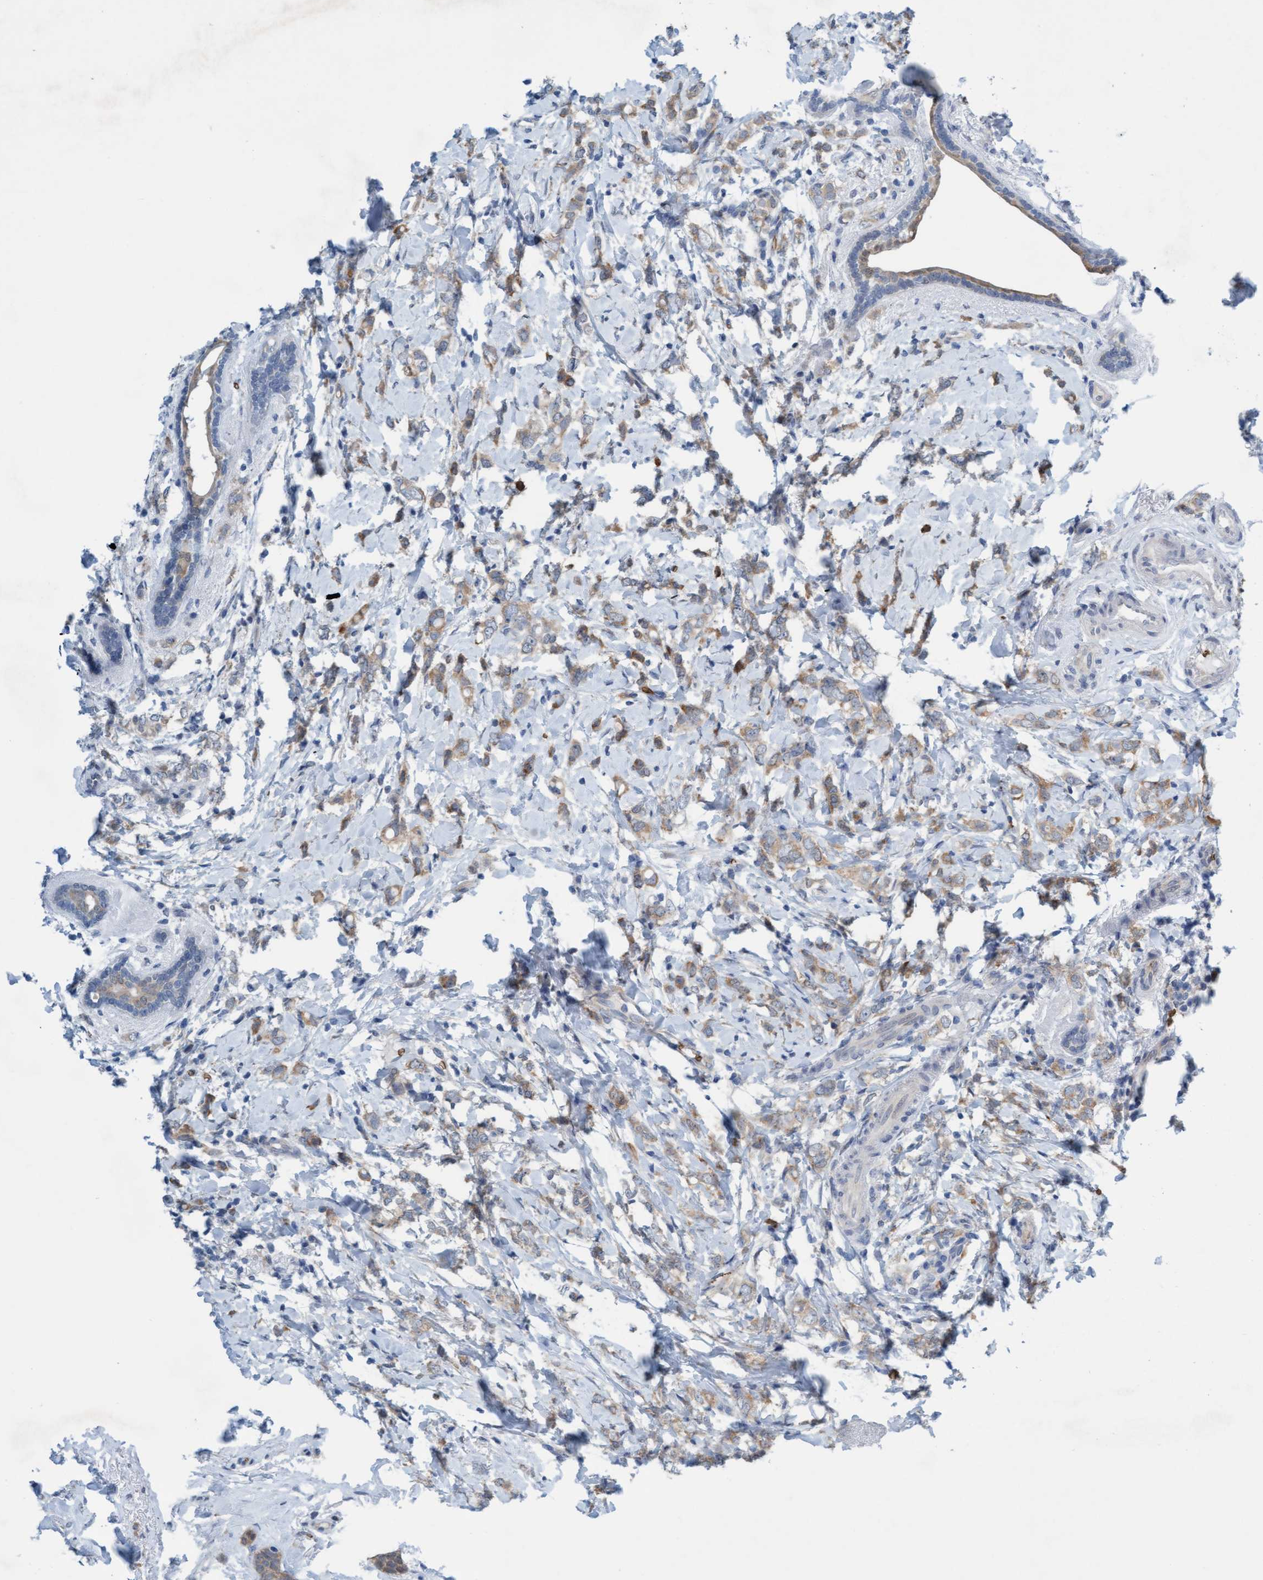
{"staining": {"intensity": "weak", "quantity": ">75%", "location": "cytoplasmic/membranous"}, "tissue": "breast cancer", "cell_type": "Tumor cells", "image_type": "cancer", "snomed": [{"axis": "morphology", "description": "Normal tissue, NOS"}, {"axis": "morphology", "description": "Lobular carcinoma"}, {"axis": "topography", "description": "Breast"}], "caption": "Breast cancer stained with DAB (3,3'-diaminobenzidine) immunohistochemistry (IHC) shows low levels of weak cytoplasmic/membranous expression in about >75% of tumor cells.", "gene": "SPEM2", "patient": {"sex": "female", "age": 47}}